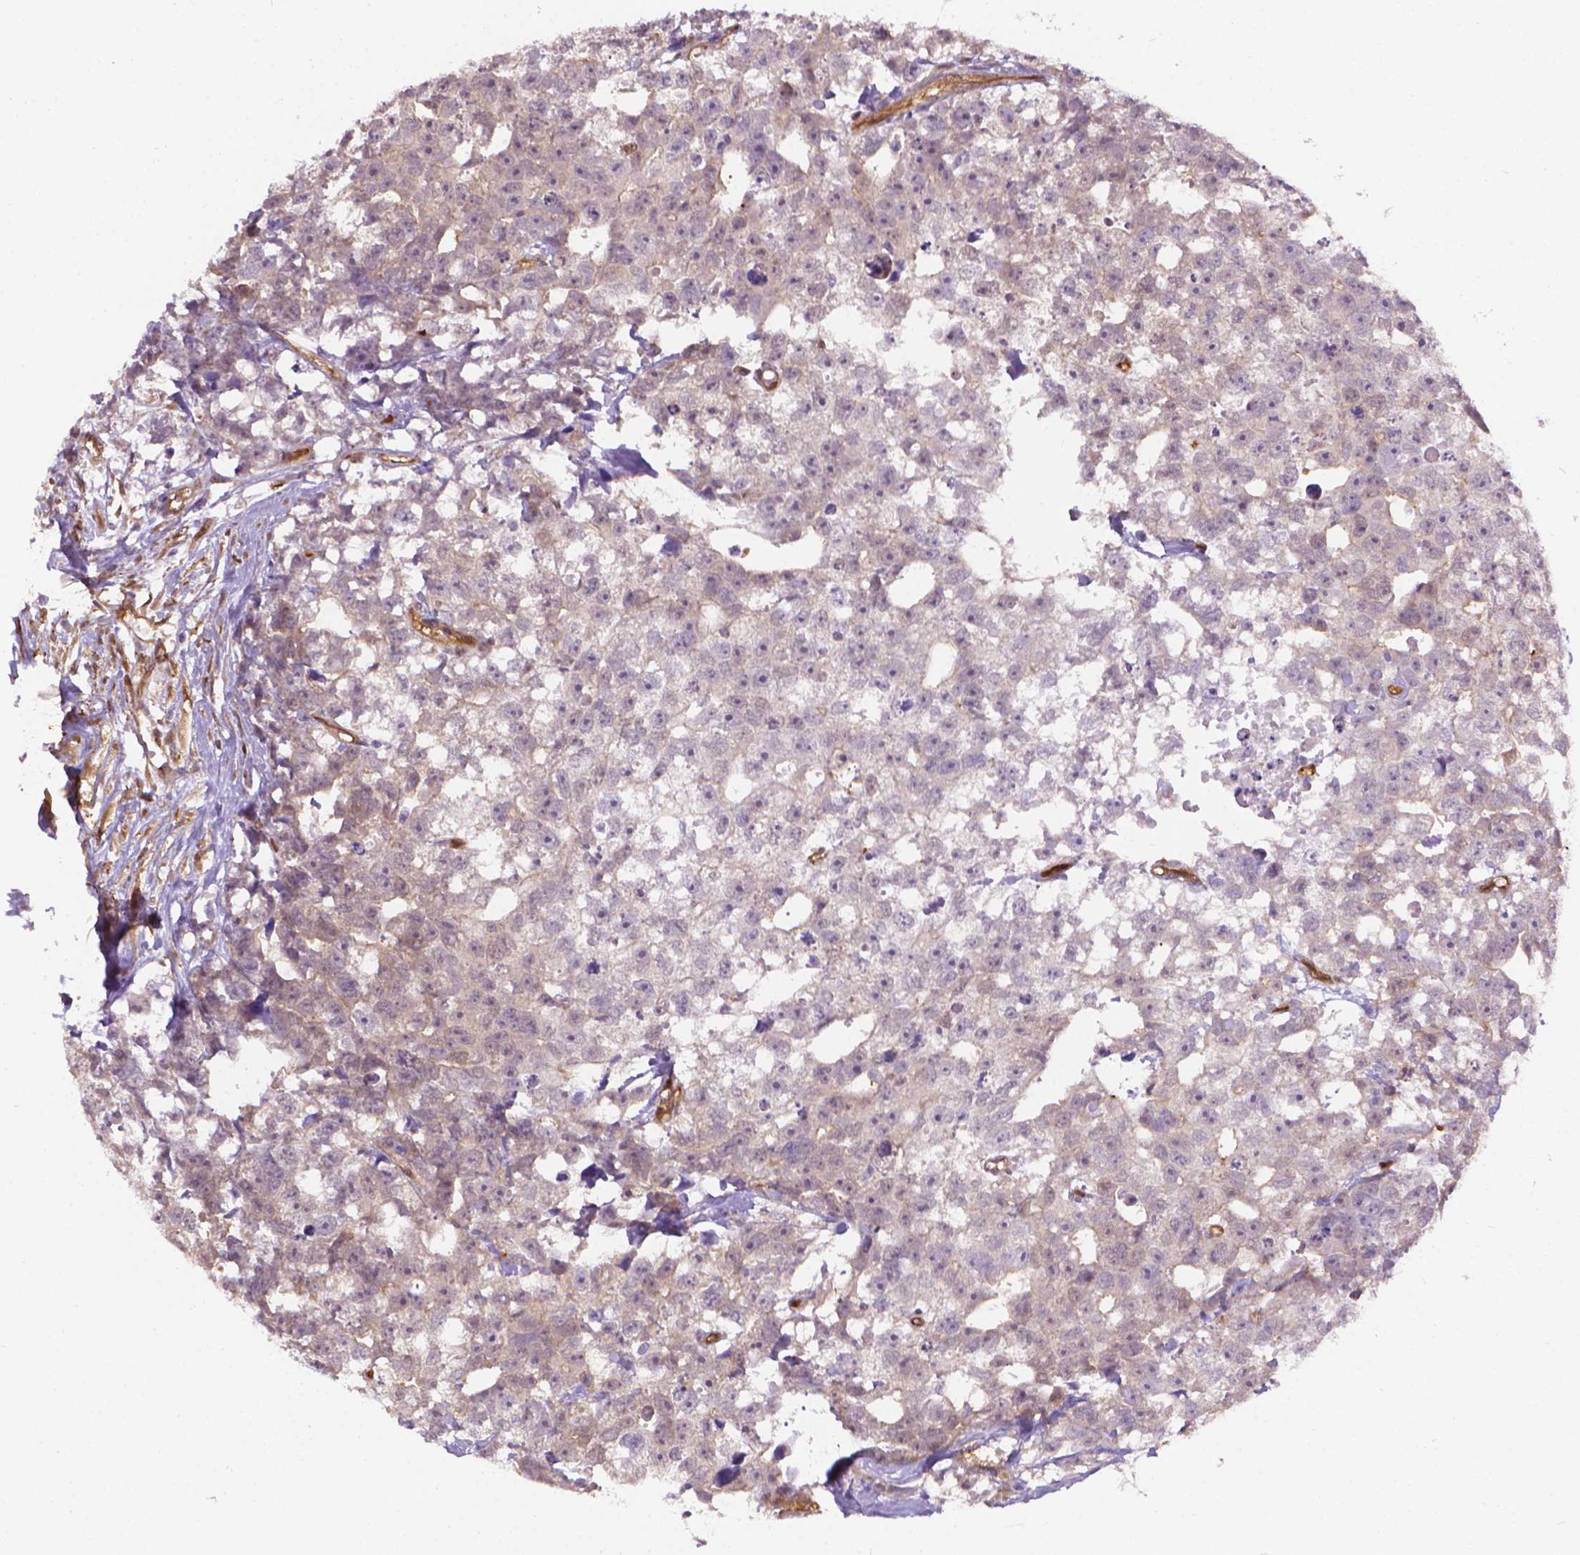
{"staining": {"intensity": "weak", "quantity": "<25%", "location": "nuclear"}, "tissue": "testis cancer", "cell_type": "Tumor cells", "image_type": "cancer", "snomed": [{"axis": "morphology", "description": "Carcinoma, Embryonal, NOS"}, {"axis": "morphology", "description": "Teratoma, malignant, NOS"}, {"axis": "topography", "description": "Testis"}], "caption": "Tumor cells show no significant positivity in testis embryonal carcinoma.", "gene": "CLIC4", "patient": {"sex": "male", "age": 44}}